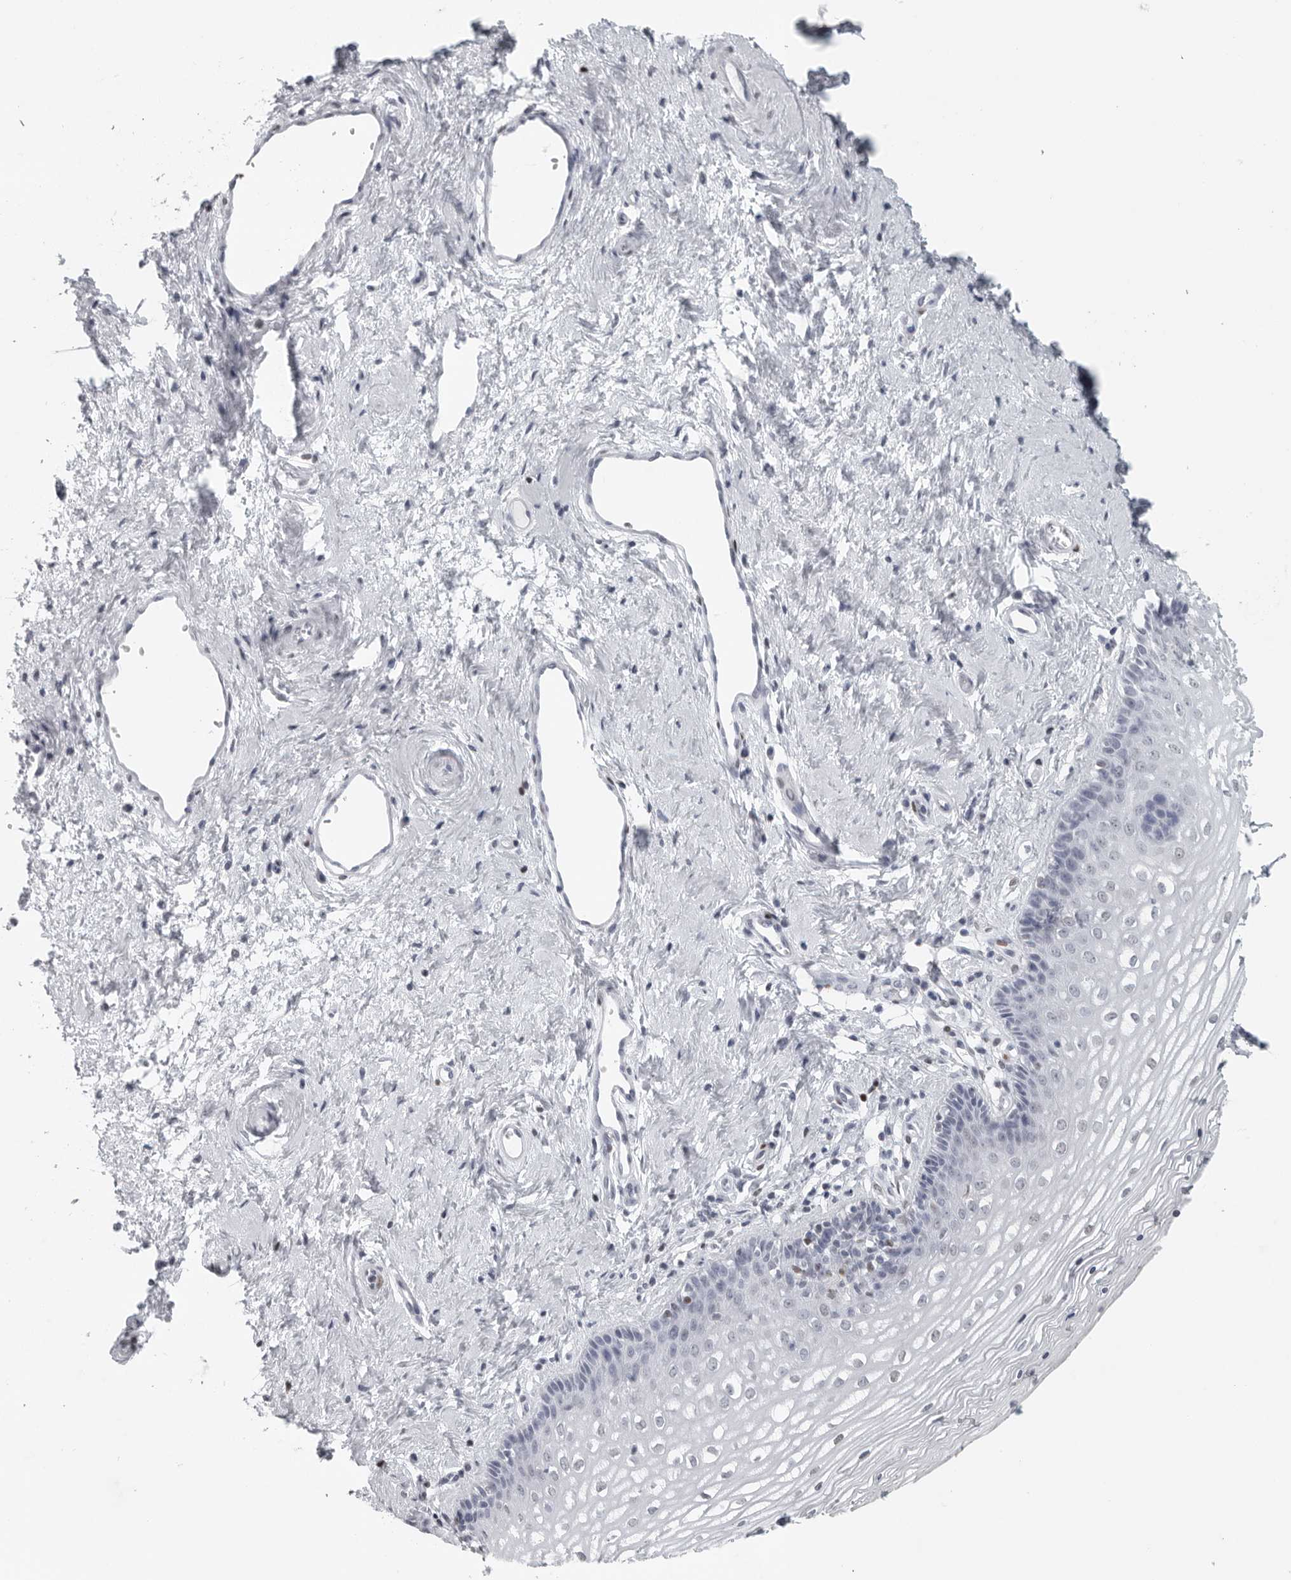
{"staining": {"intensity": "negative", "quantity": "none", "location": "none"}, "tissue": "vagina", "cell_type": "Squamous epithelial cells", "image_type": "normal", "snomed": [{"axis": "morphology", "description": "Normal tissue, NOS"}, {"axis": "topography", "description": "Vagina"}], "caption": "Immunohistochemistry (IHC) of benign vagina reveals no staining in squamous epithelial cells.", "gene": "SATB2", "patient": {"sex": "female", "age": 46}}